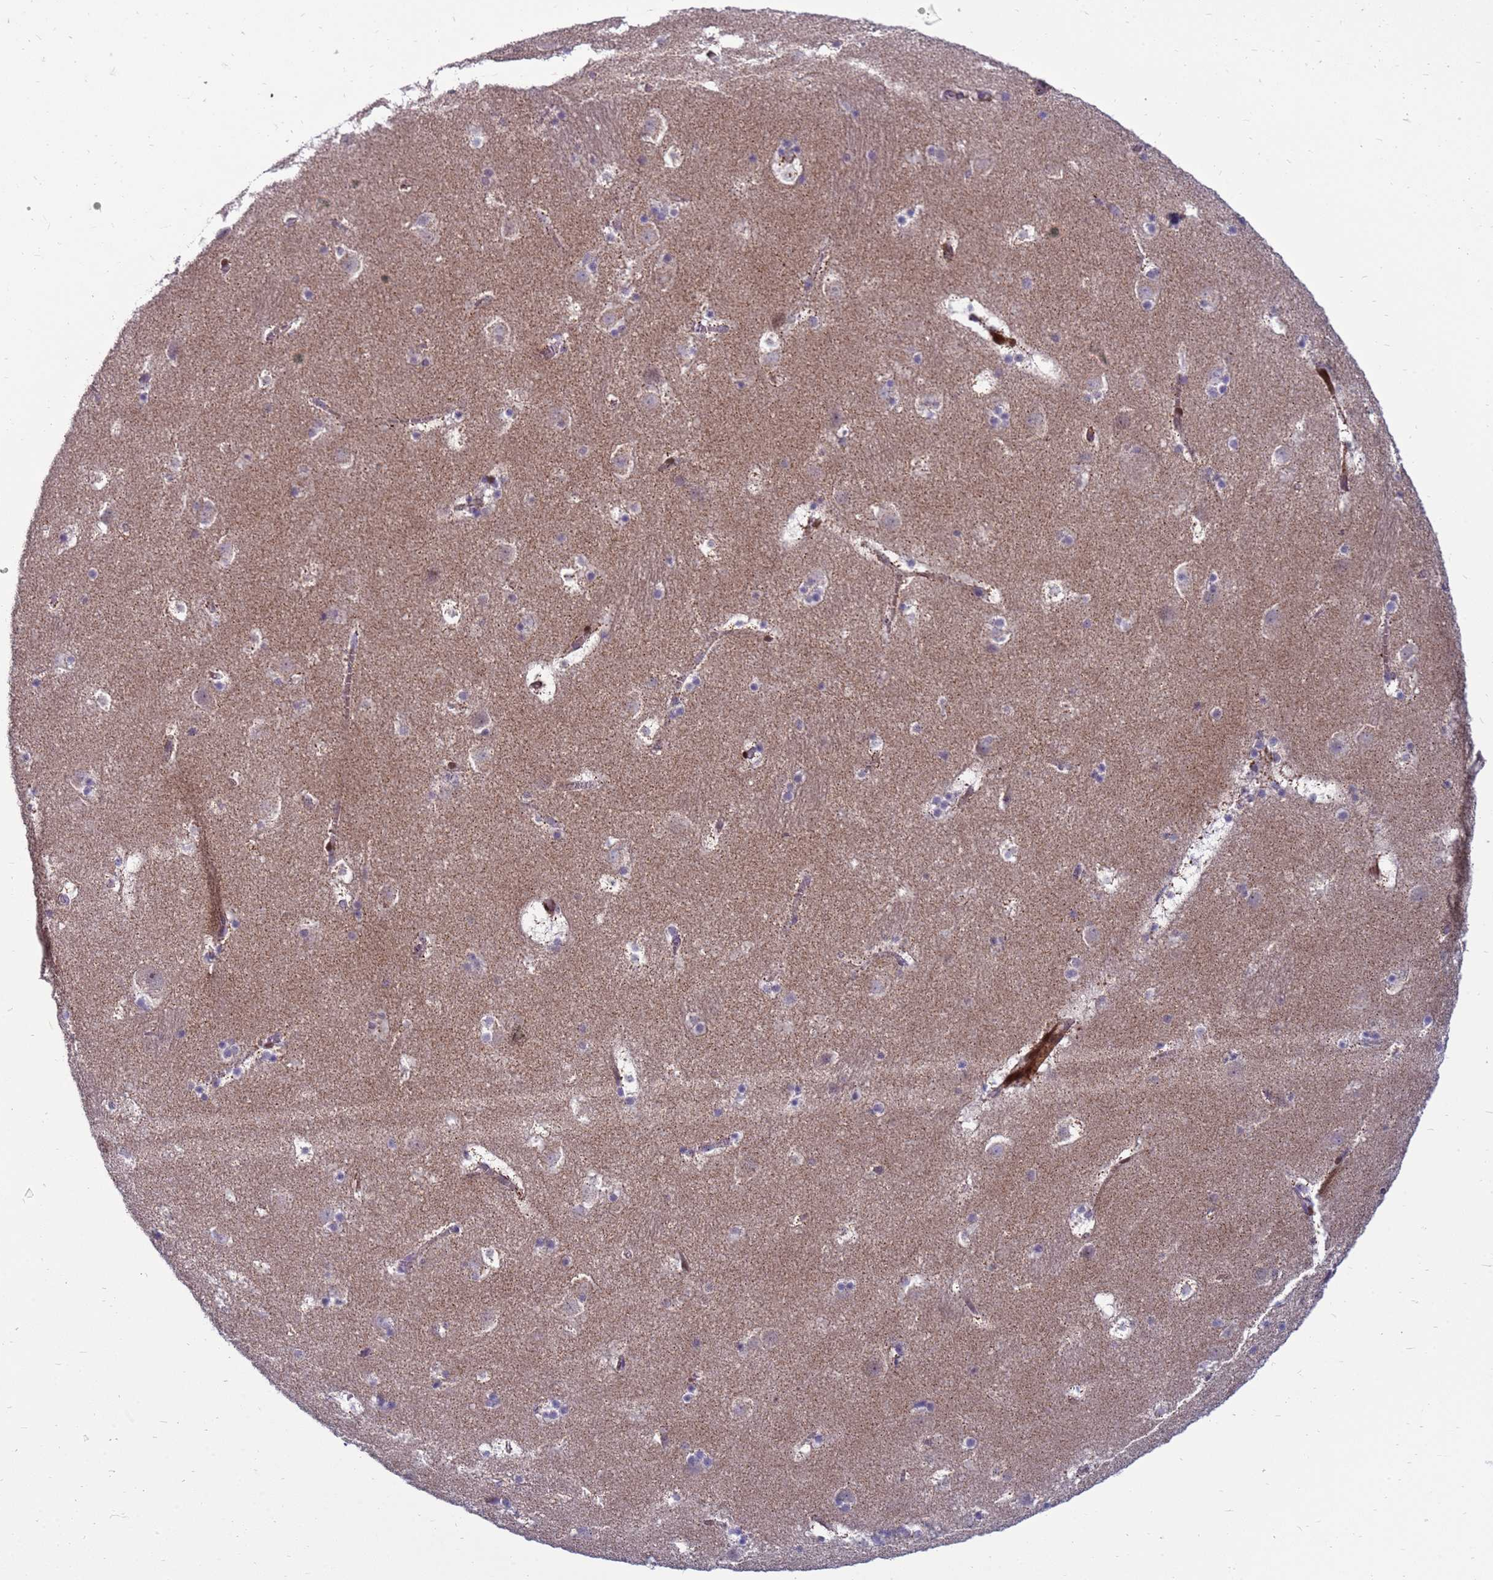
{"staining": {"intensity": "weak", "quantity": "<25%", "location": "cytoplasmic/membranous"}, "tissue": "caudate", "cell_type": "Glial cells", "image_type": "normal", "snomed": [{"axis": "morphology", "description": "Normal tissue, NOS"}, {"axis": "topography", "description": "Lateral ventricle wall"}], "caption": "DAB immunohistochemical staining of normal caudate exhibits no significant expression in glial cells. (DAB (3,3'-diaminobenzidine) immunohistochemistry visualized using brightfield microscopy, high magnification).", "gene": "RSPO1", "patient": {"sex": "male", "age": 45}}